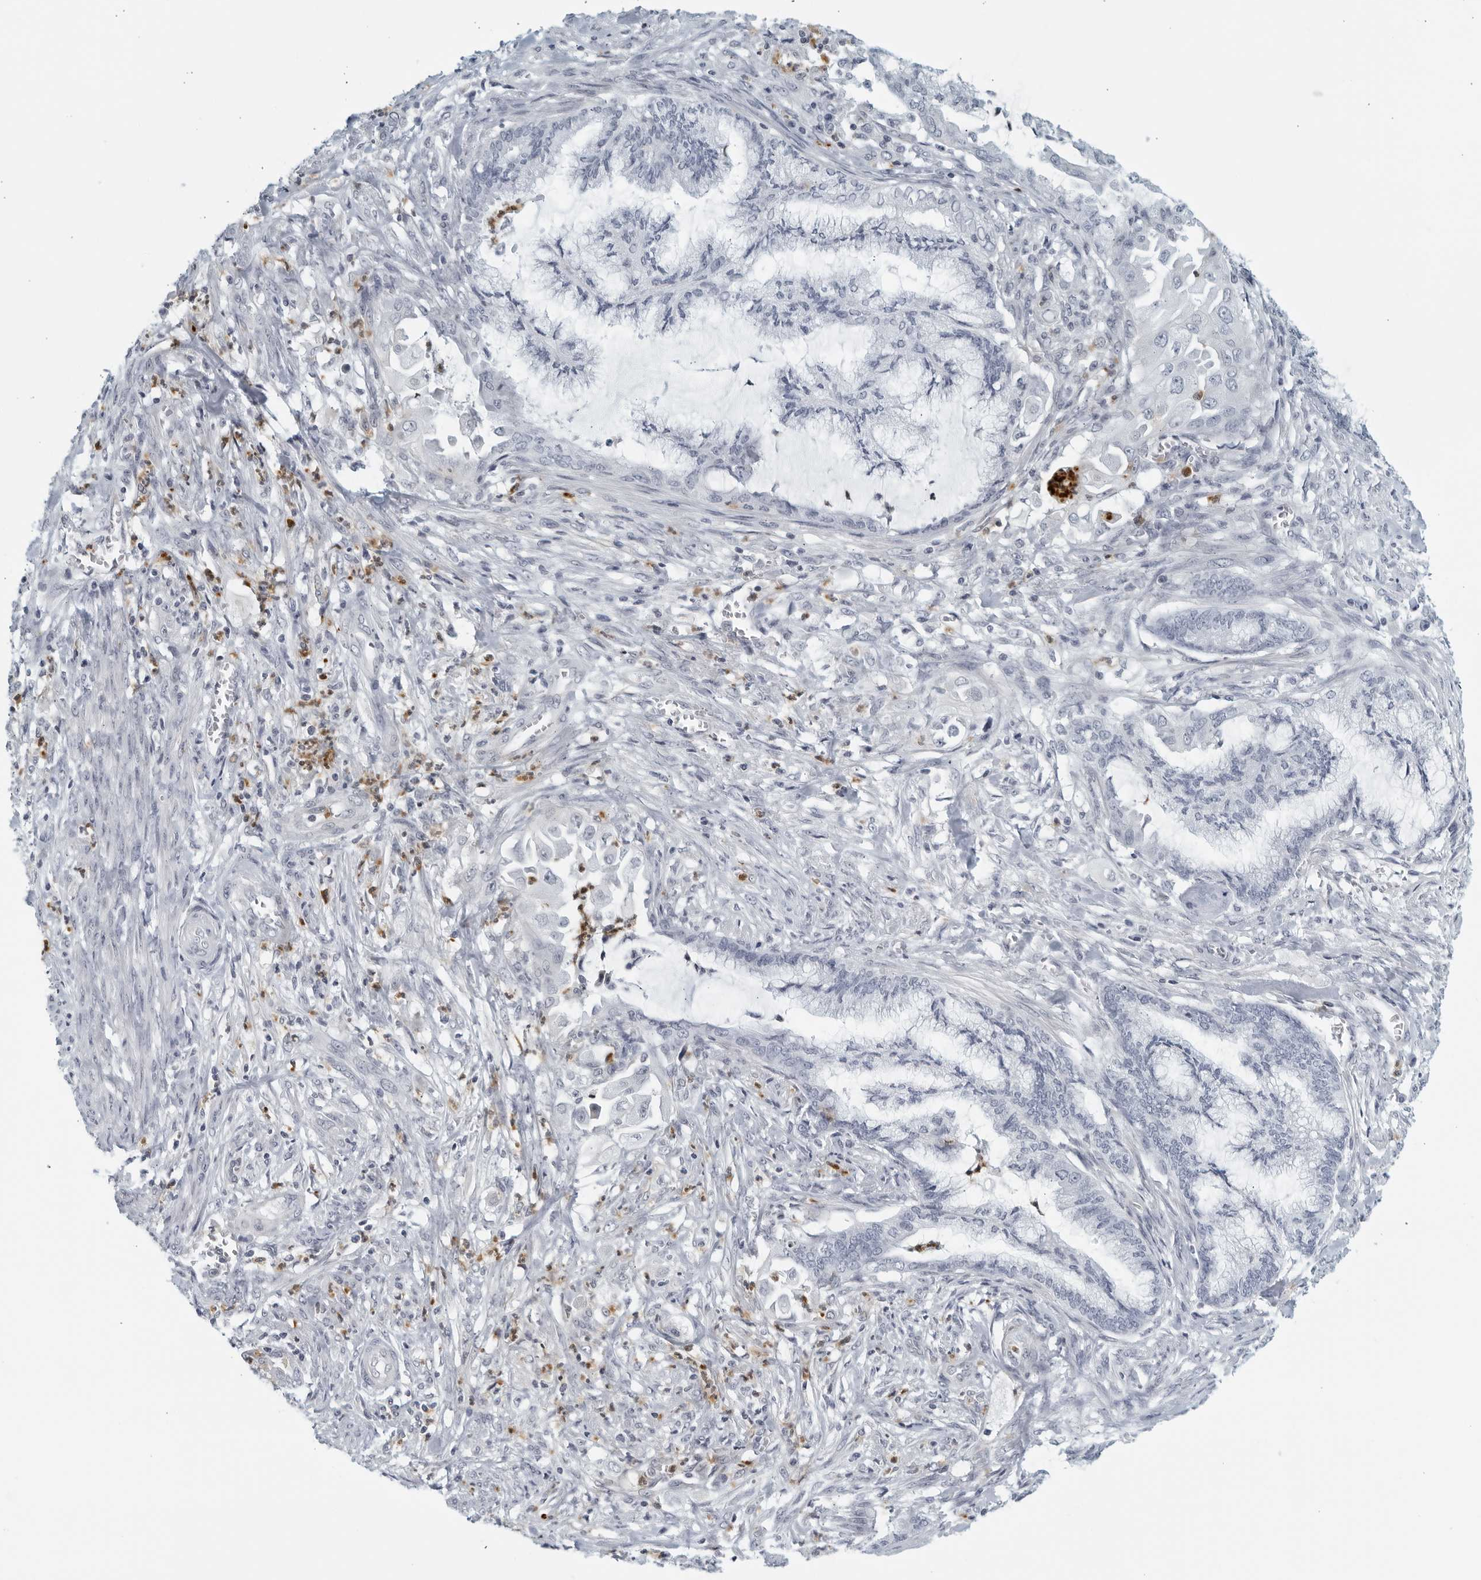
{"staining": {"intensity": "negative", "quantity": "none", "location": "none"}, "tissue": "endometrial cancer", "cell_type": "Tumor cells", "image_type": "cancer", "snomed": [{"axis": "morphology", "description": "Adenocarcinoma, NOS"}, {"axis": "topography", "description": "Endometrium"}], "caption": "This is an immunohistochemistry image of human adenocarcinoma (endometrial). There is no expression in tumor cells.", "gene": "KLK7", "patient": {"sex": "female", "age": 86}}